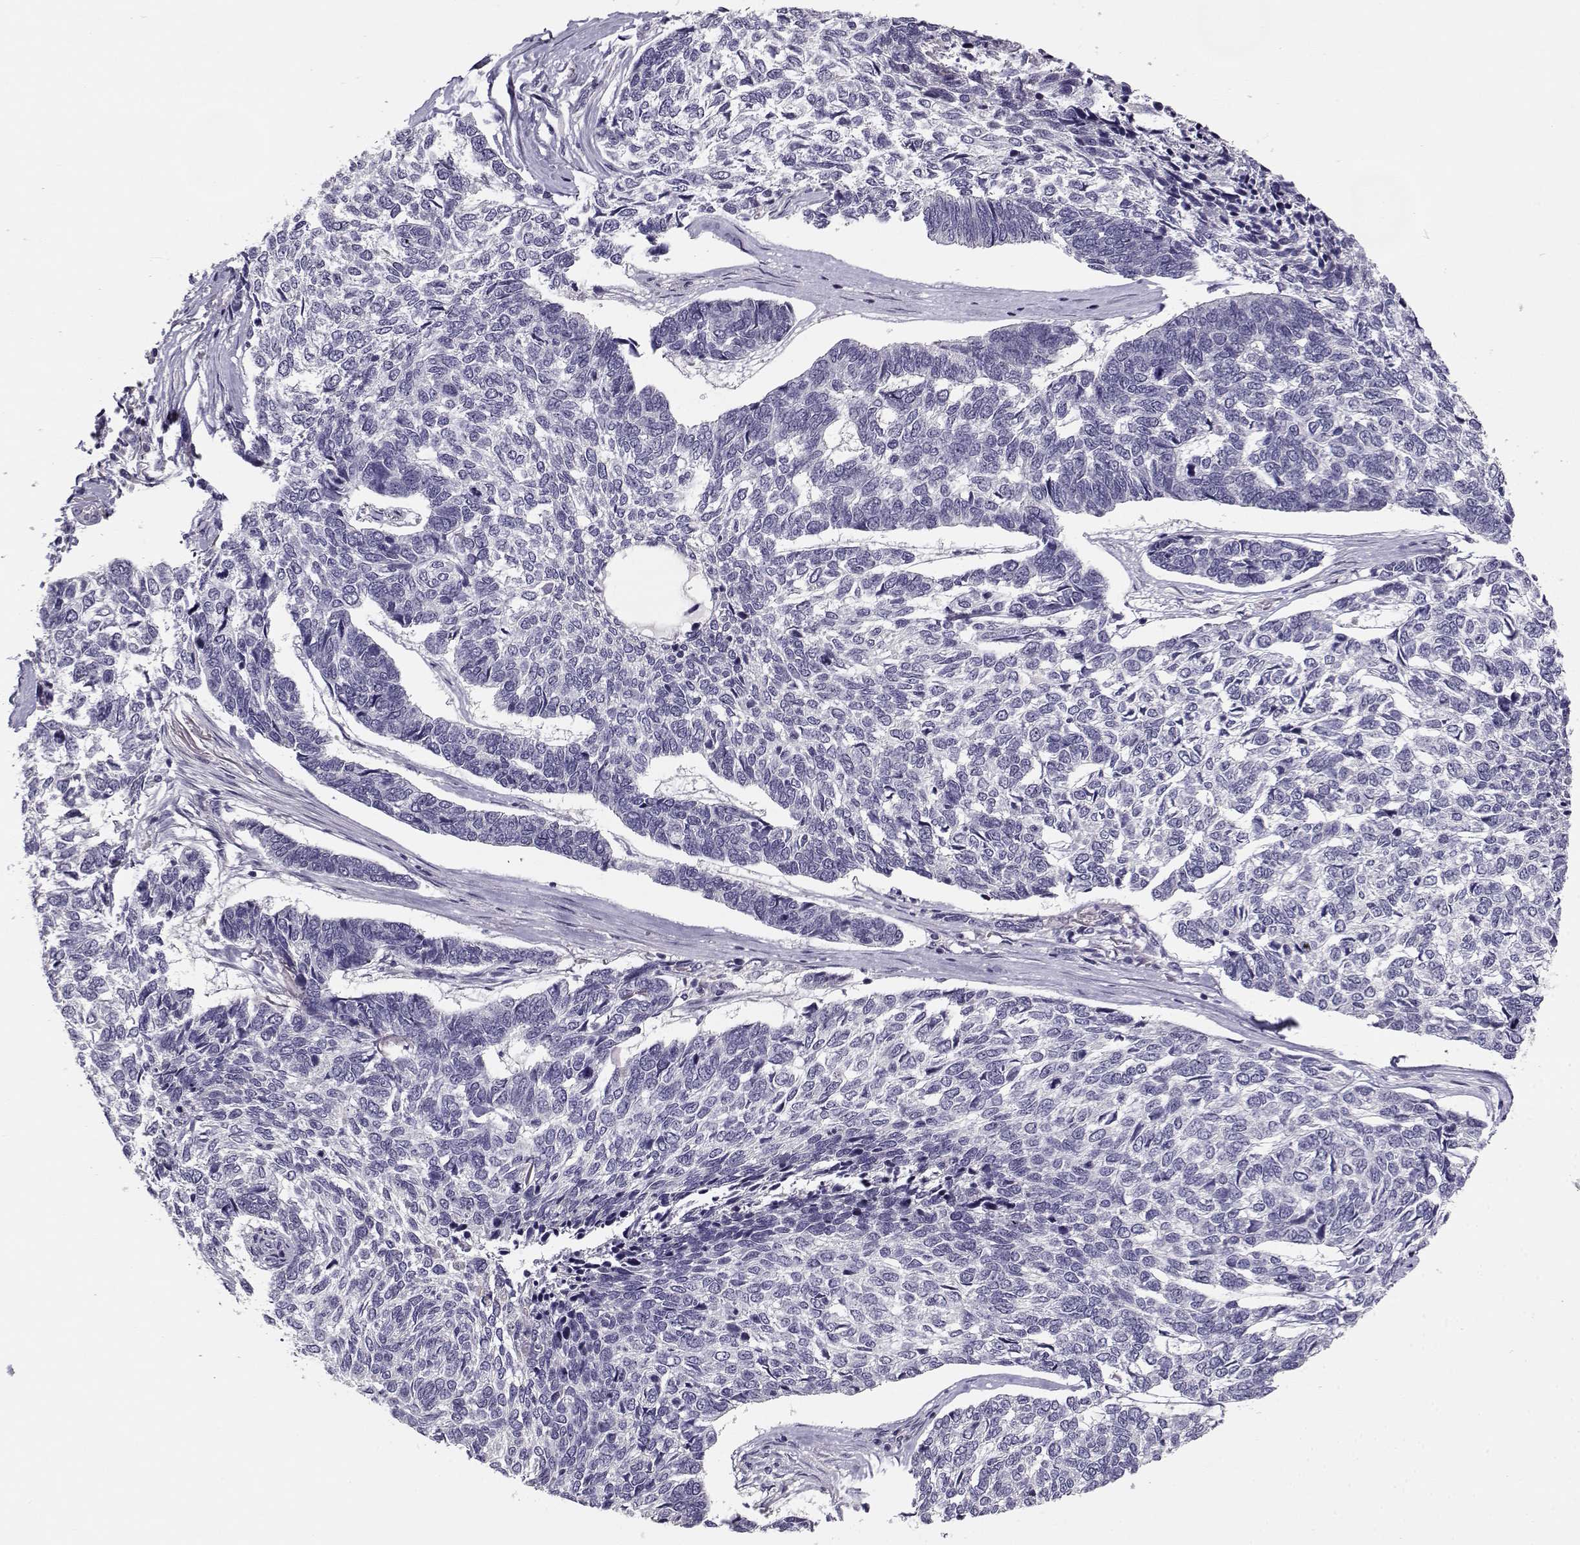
{"staining": {"intensity": "negative", "quantity": "none", "location": "none"}, "tissue": "skin cancer", "cell_type": "Tumor cells", "image_type": "cancer", "snomed": [{"axis": "morphology", "description": "Basal cell carcinoma"}, {"axis": "topography", "description": "Skin"}], "caption": "Immunohistochemical staining of human skin cancer shows no significant positivity in tumor cells. The staining is performed using DAB brown chromogen with nuclei counter-stained in using hematoxylin.", "gene": "TMEM145", "patient": {"sex": "female", "age": 65}}